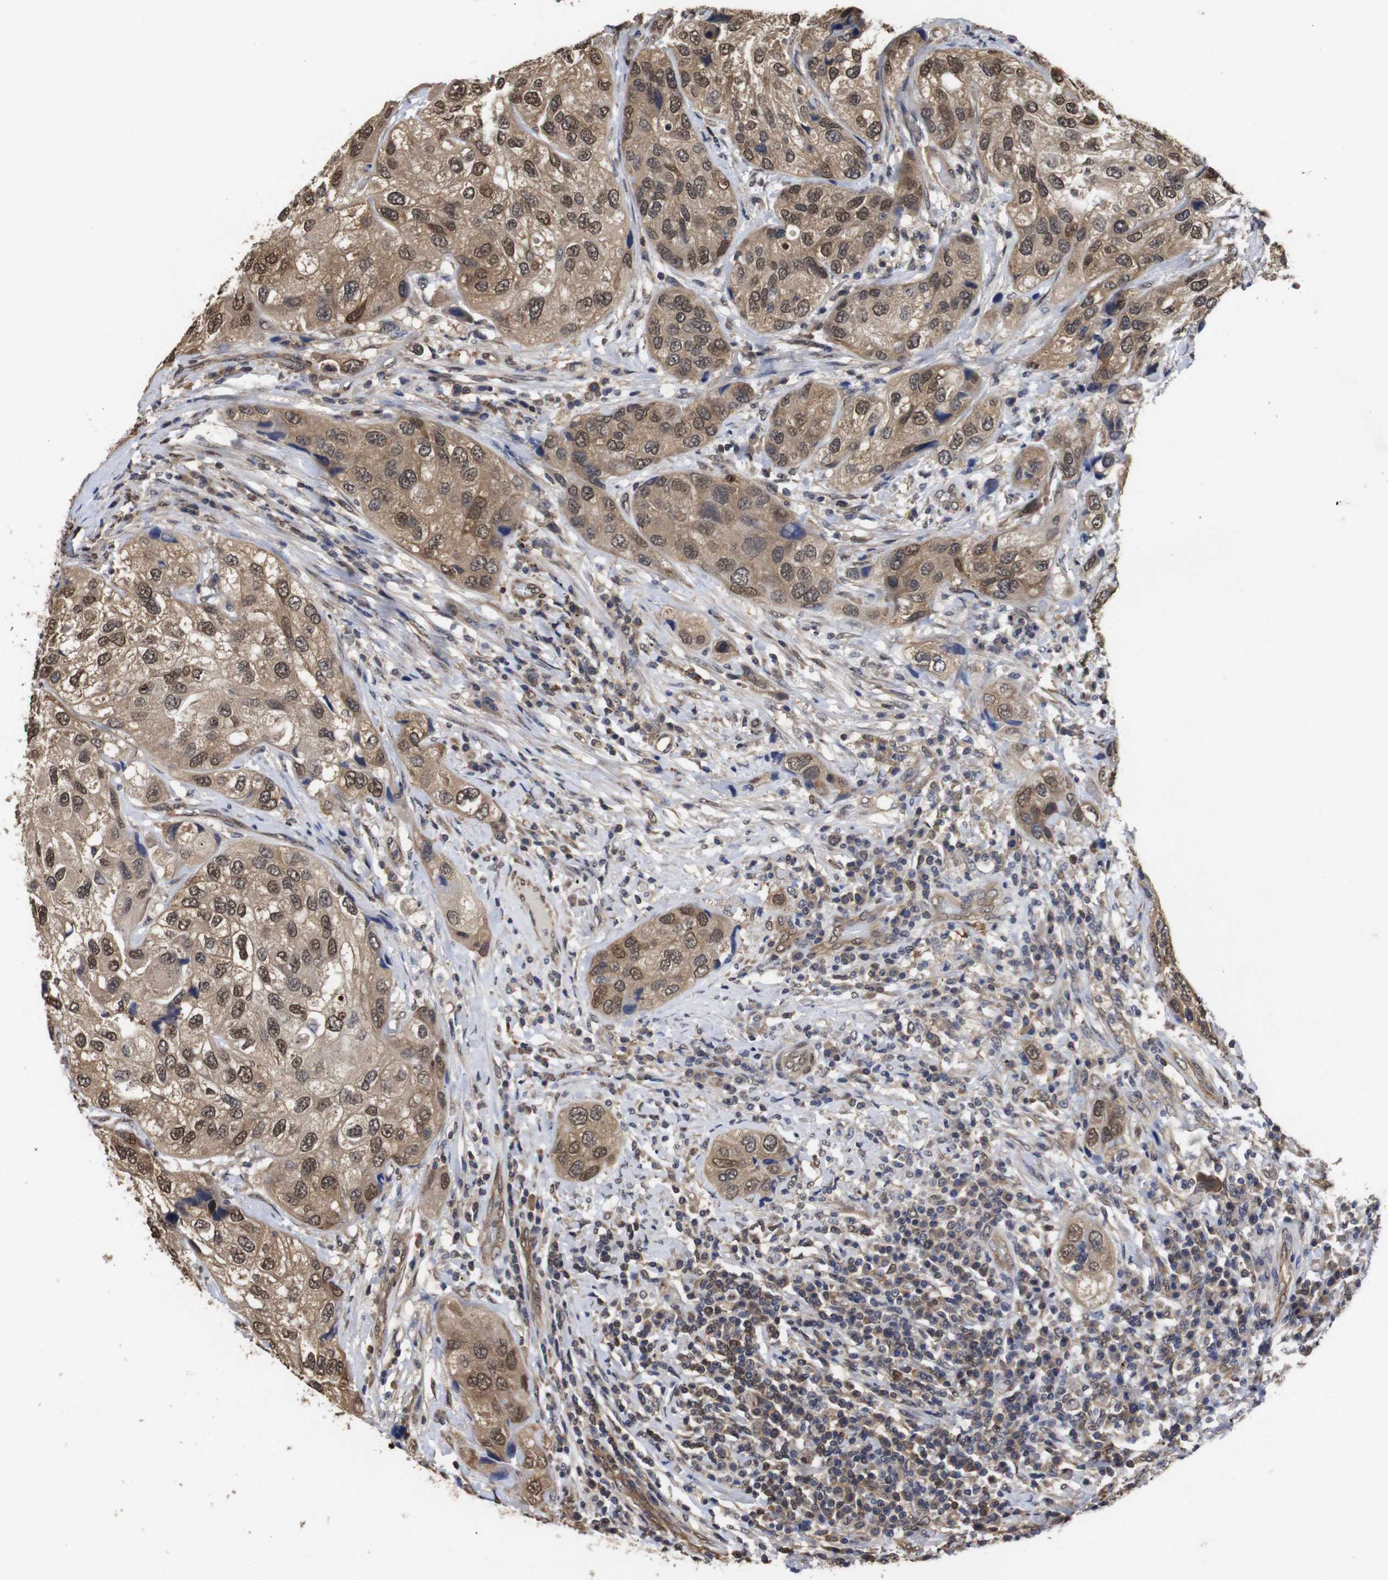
{"staining": {"intensity": "moderate", "quantity": ">75%", "location": "cytoplasmic/membranous,nuclear"}, "tissue": "urothelial cancer", "cell_type": "Tumor cells", "image_type": "cancer", "snomed": [{"axis": "morphology", "description": "Urothelial carcinoma, High grade"}, {"axis": "topography", "description": "Urinary bladder"}], "caption": "This micrograph shows IHC staining of human urothelial cancer, with medium moderate cytoplasmic/membranous and nuclear staining in approximately >75% of tumor cells.", "gene": "SUMO3", "patient": {"sex": "female", "age": 64}}